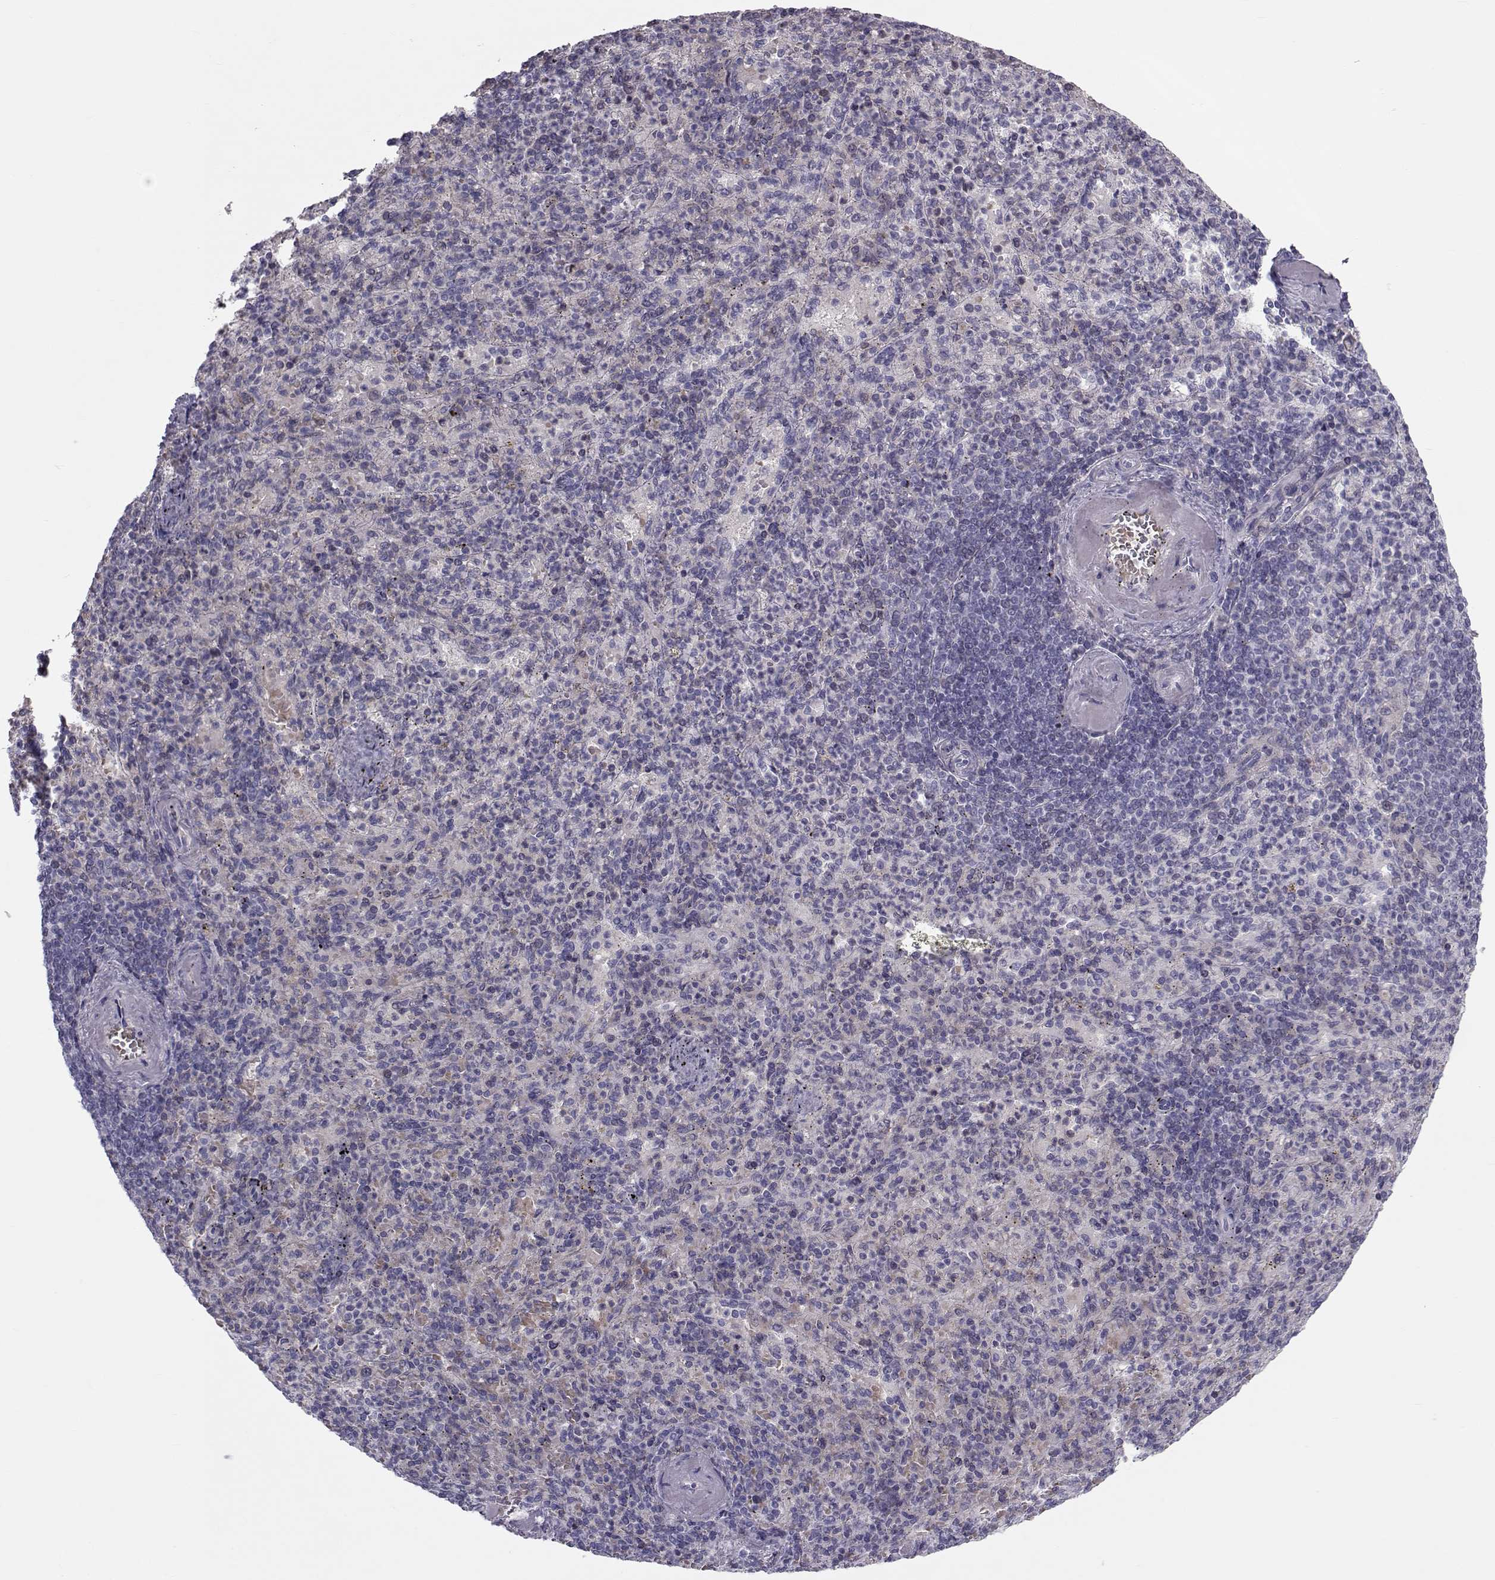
{"staining": {"intensity": "negative", "quantity": "none", "location": "none"}, "tissue": "spleen", "cell_type": "Cells in red pulp", "image_type": "normal", "snomed": [{"axis": "morphology", "description": "Normal tissue, NOS"}, {"axis": "topography", "description": "Spleen"}], "caption": "Histopathology image shows no protein staining in cells in red pulp of benign spleen. Brightfield microscopy of immunohistochemistry stained with DAB (brown) and hematoxylin (blue), captured at high magnification.", "gene": "GARIN3", "patient": {"sex": "female", "age": 74}}